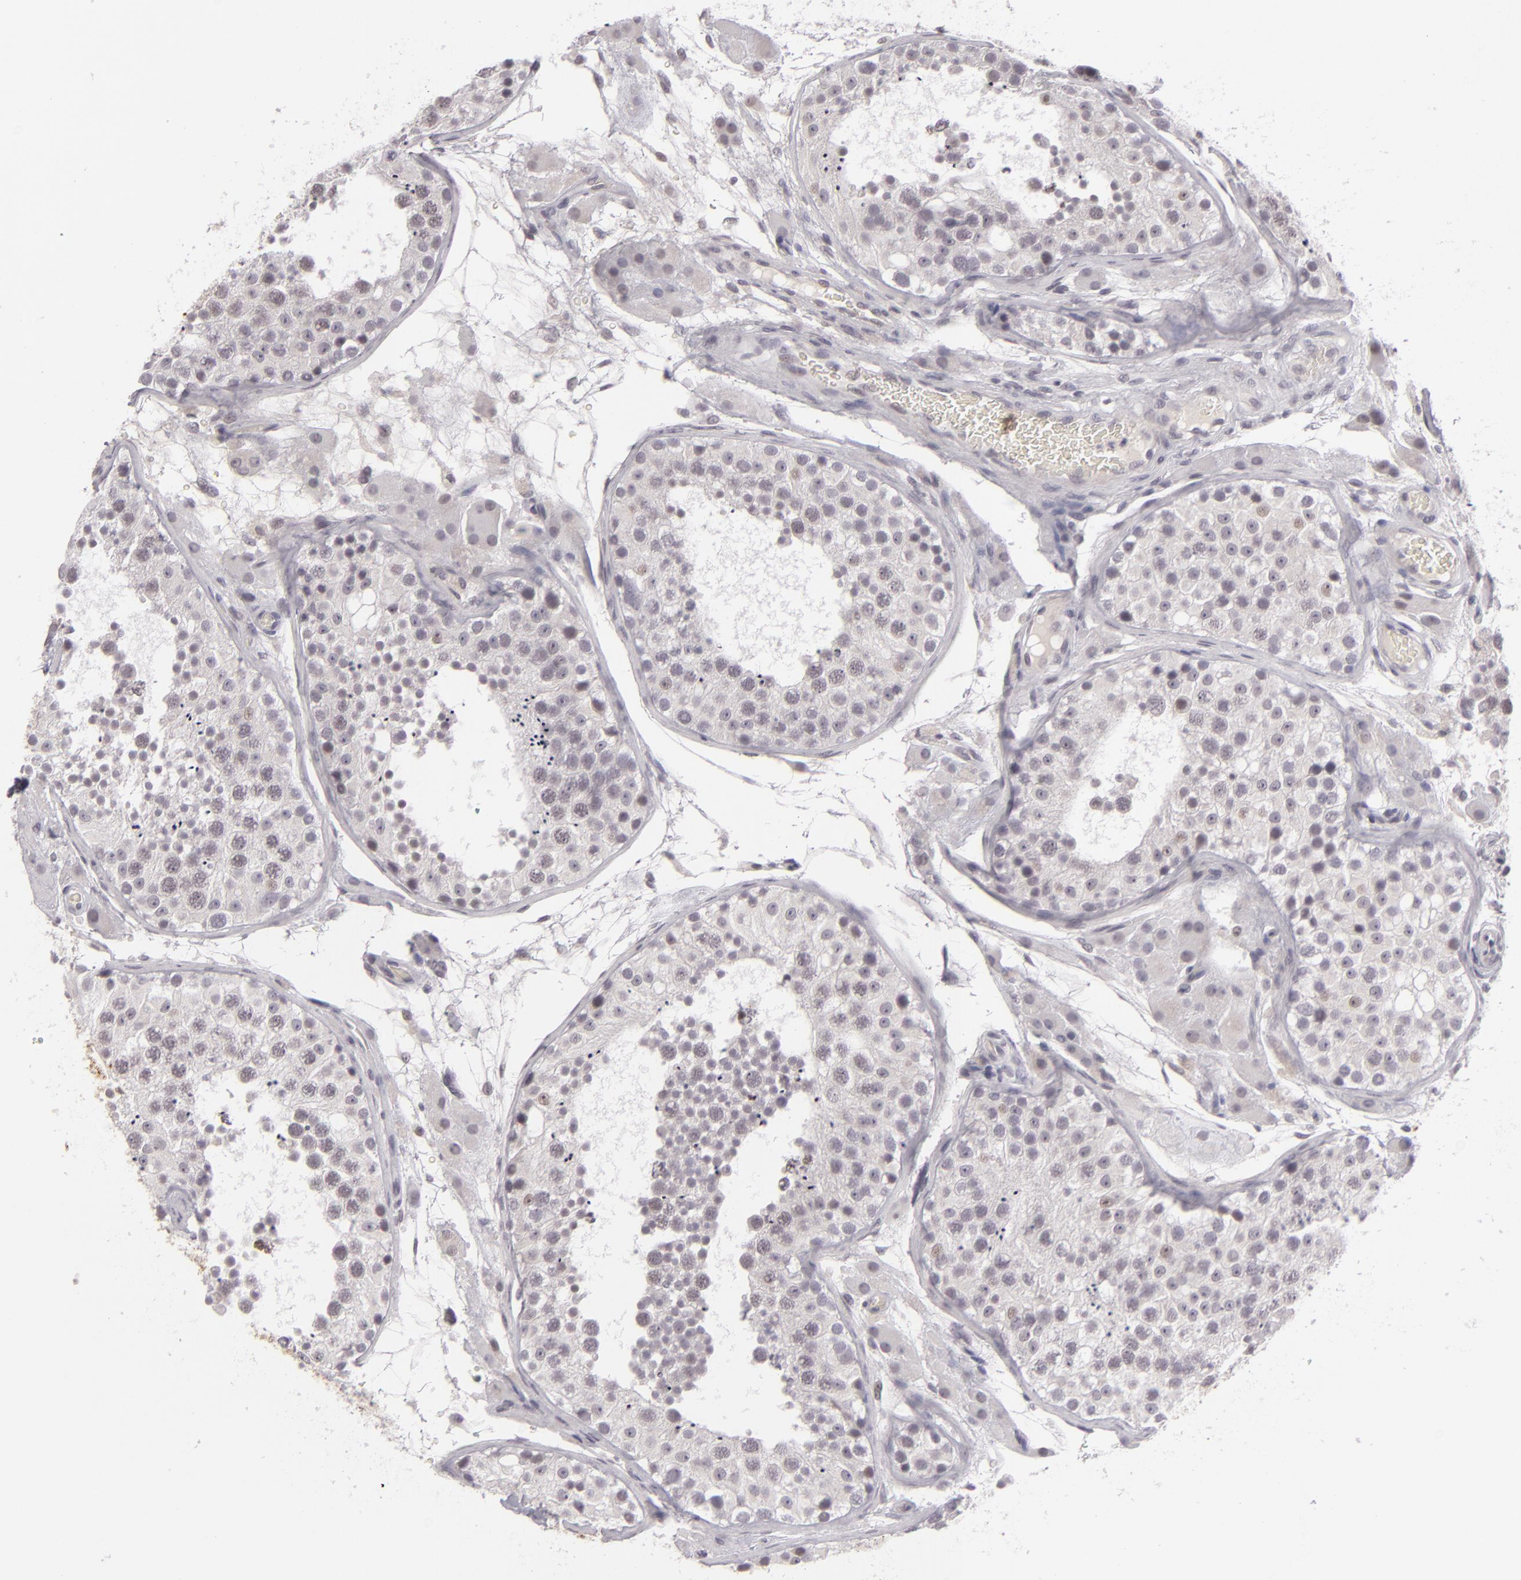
{"staining": {"intensity": "weak", "quantity": "<25%", "location": "nuclear"}, "tissue": "testis", "cell_type": "Cells in seminiferous ducts", "image_type": "normal", "snomed": [{"axis": "morphology", "description": "Normal tissue, NOS"}, {"axis": "topography", "description": "Testis"}], "caption": "High power microscopy photomicrograph of an immunohistochemistry (IHC) image of normal testis, revealing no significant staining in cells in seminiferous ducts. (Brightfield microscopy of DAB immunohistochemistry (IHC) at high magnification).", "gene": "ZNF205", "patient": {"sex": "male", "age": 26}}